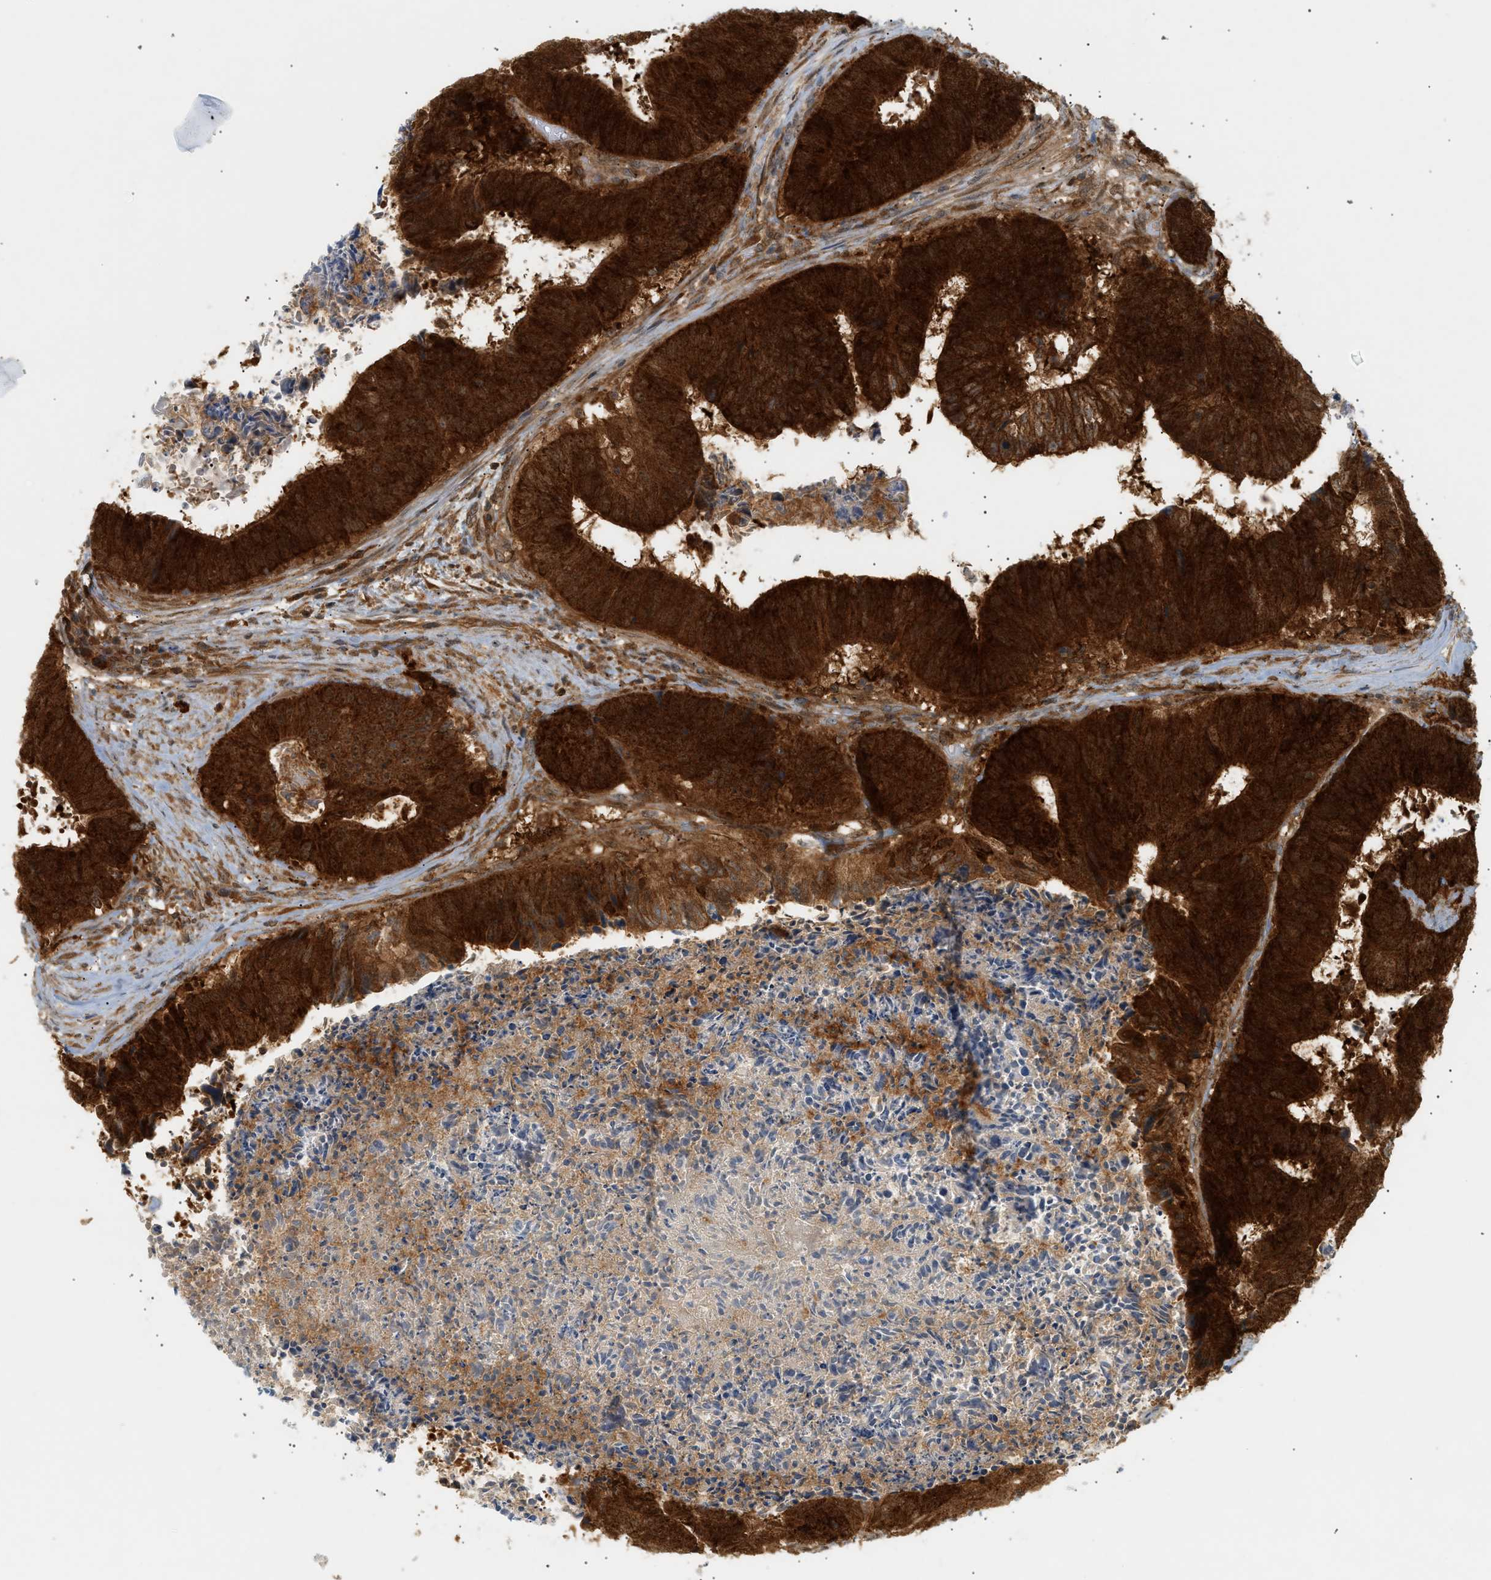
{"staining": {"intensity": "strong", "quantity": ">75%", "location": "cytoplasmic/membranous"}, "tissue": "colorectal cancer", "cell_type": "Tumor cells", "image_type": "cancer", "snomed": [{"axis": "morphology", "description": "Adenocarcinoma, NOS"}, {"axis": "topography", "description": "Rectum"}], "caption": "This image displays immunohistochemistry (IHC) staining of human colorectal cancer, with high strong cytoplasmic/membranous staining in approximately >75% of tumor cells.", "gene": "SHC1", "patient": {"sex": "male", "age": 72}}